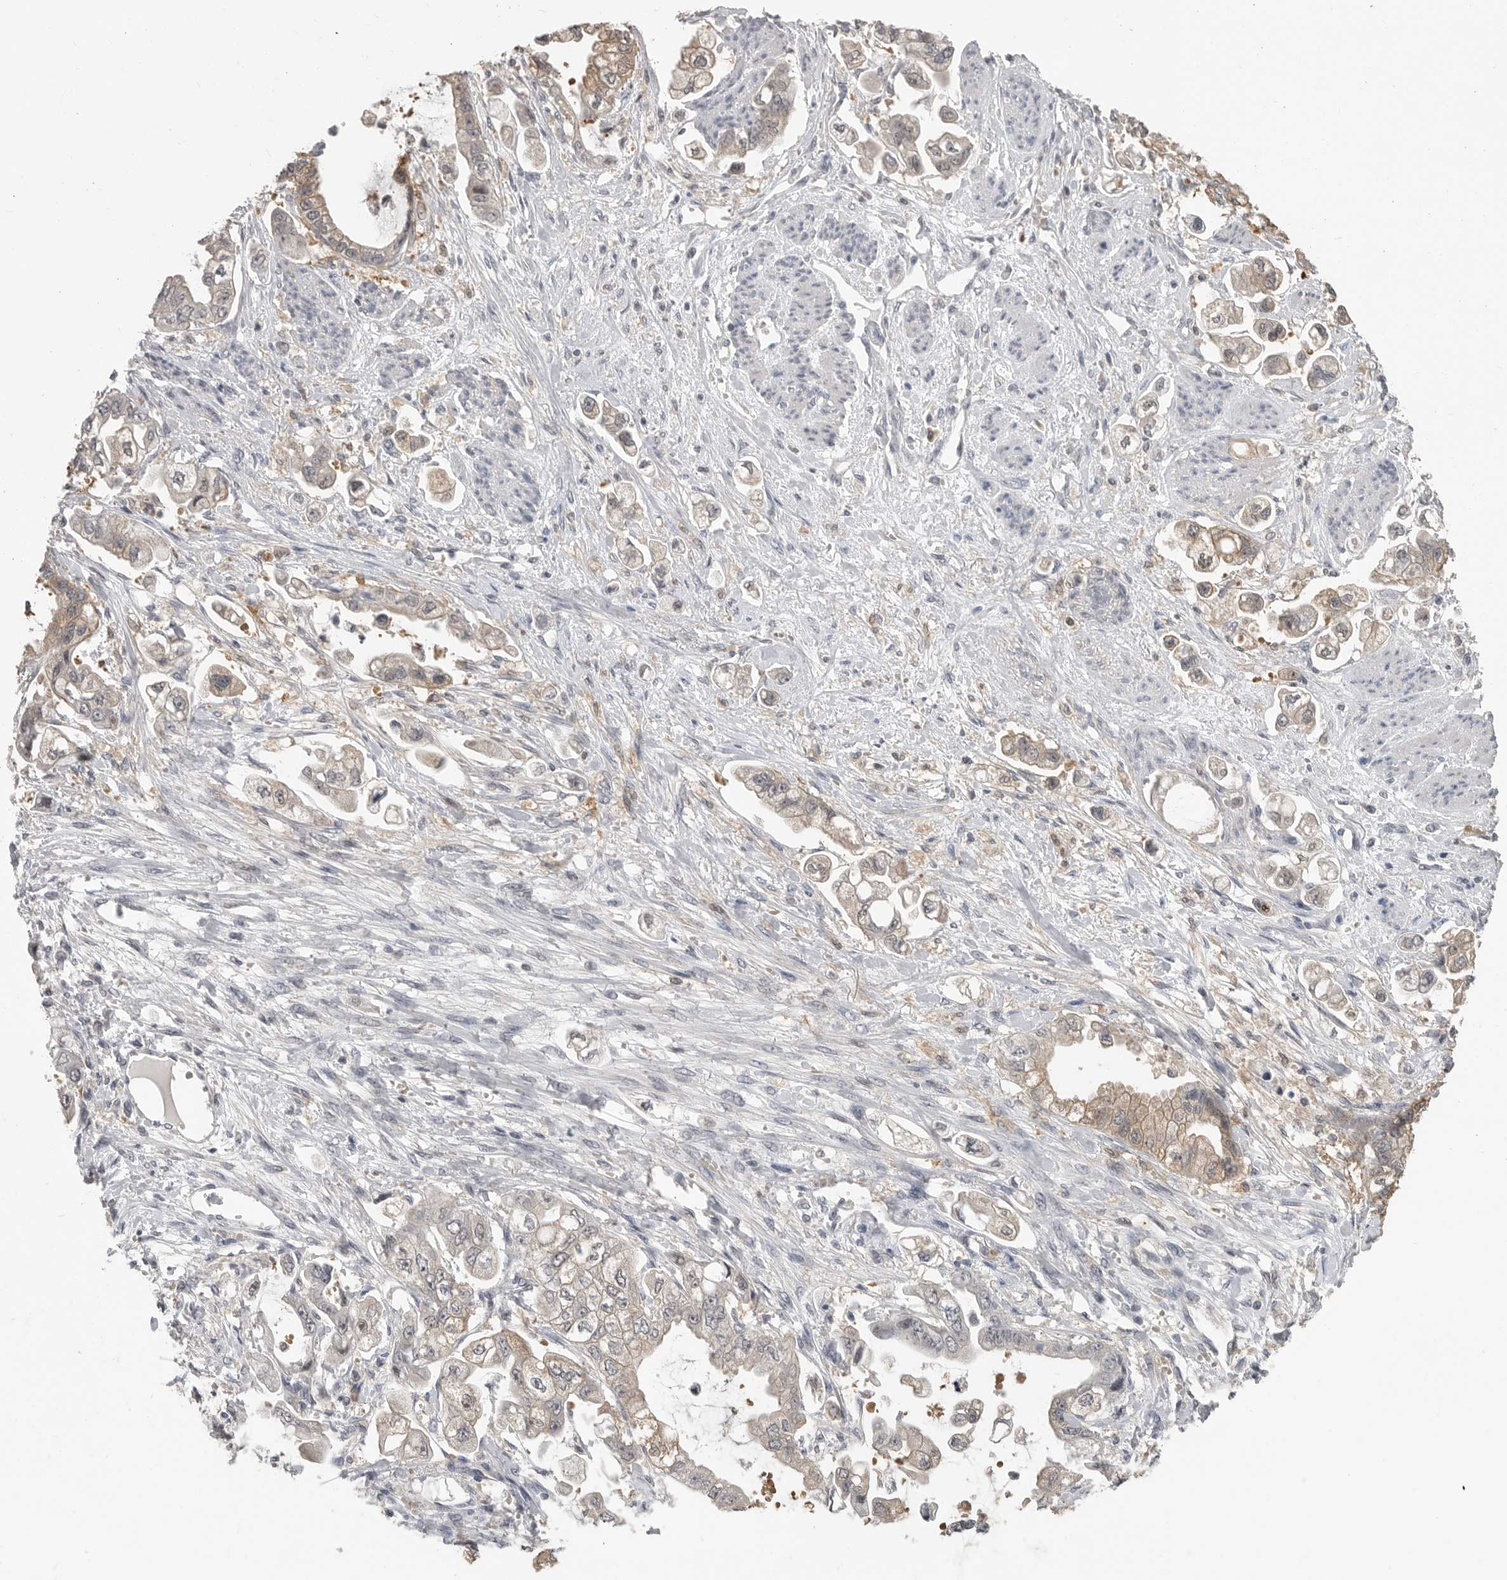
{"staining": {"intensity": "weak", "quantity": "<25%", "location": "cytoplasmic/membranous"}, "tissue": "stomach cancer", "cell_type": "Tumor cells", "image_type": "cancer", "snomed": [{"axis": "morphology", "description": "Adenocarcinoma, NOS"}, {"axis": "topography", "description": "Stomach"}], "caption": "IHC image of neoplastic tissue: stomach adenocarcinoma stained with DAB reveals no significant protein positivity in tumor cells. The staining is performed using DAB (3,3'-diaminobenzidine) brown chromogen with nuclei counter-stained in using hematoxylin.", "gene": "PLEKHF1", "patient": {"sex": "male", "age": 62}}